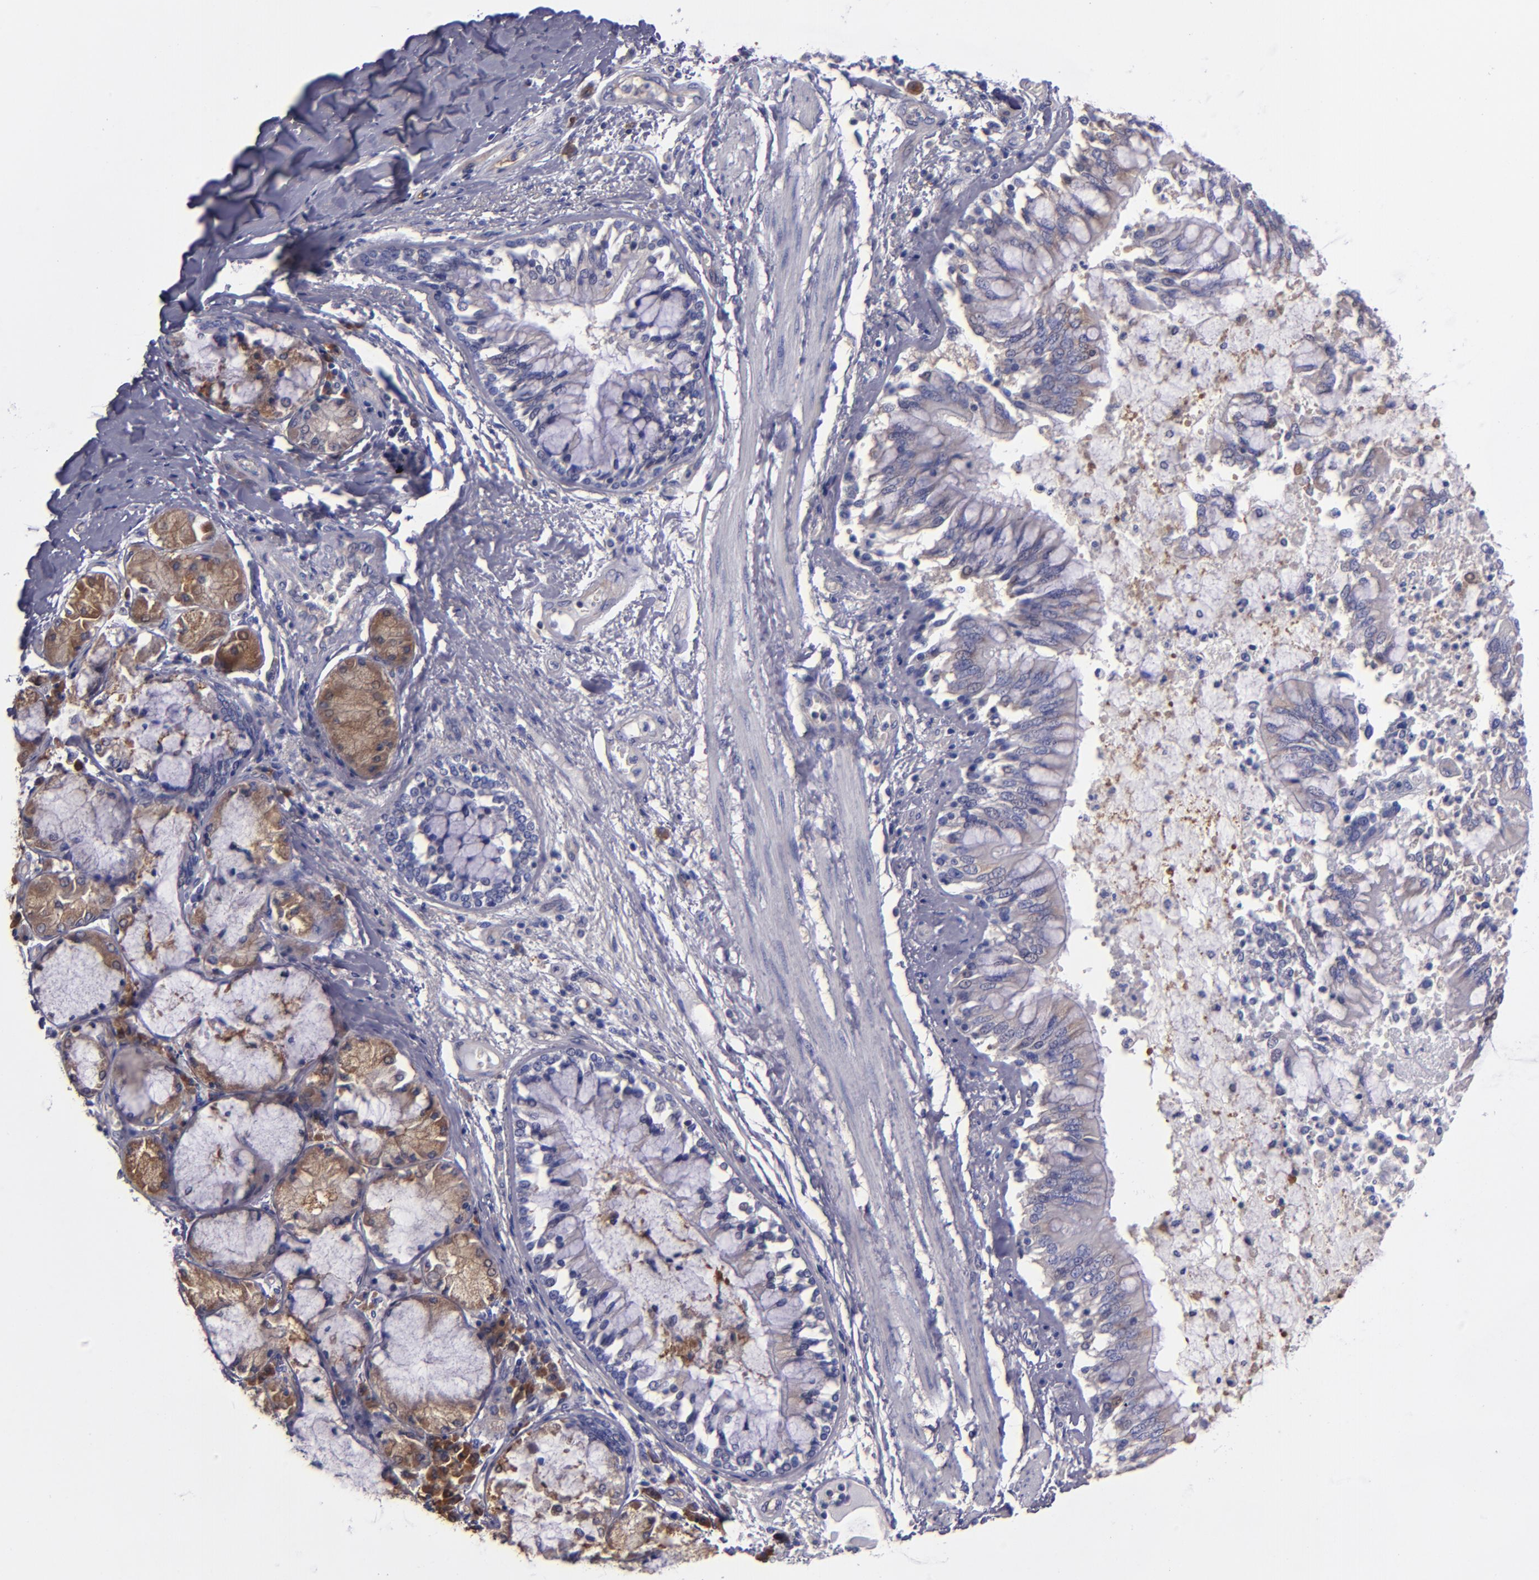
{"staining": {"intensity": "weak", "quantity": "<25%", "location": "cytoplasmic/membranous"}, "tissue": "bronchus", "cell_type": "Respiratory epithelial cells", "image_type": "normal", "snomed": [{"axis": "morphology", "description": "Normal tissue, NOS"}, {"axis": "topography", "description": "Cartilage tissue"}, {"axis": "topography", "description": "Bronchus"}, {"axis": "topography", "description": "Lung"}], "caption": "A high-resolution histopathology image shows immunohistochemistry (IHC) staining of normal bronchus, which demonstrates no significant positivity in respiratory epithelial cells.", "gene": "CARS1", "patient": {"sex": "female", "age": 49}}